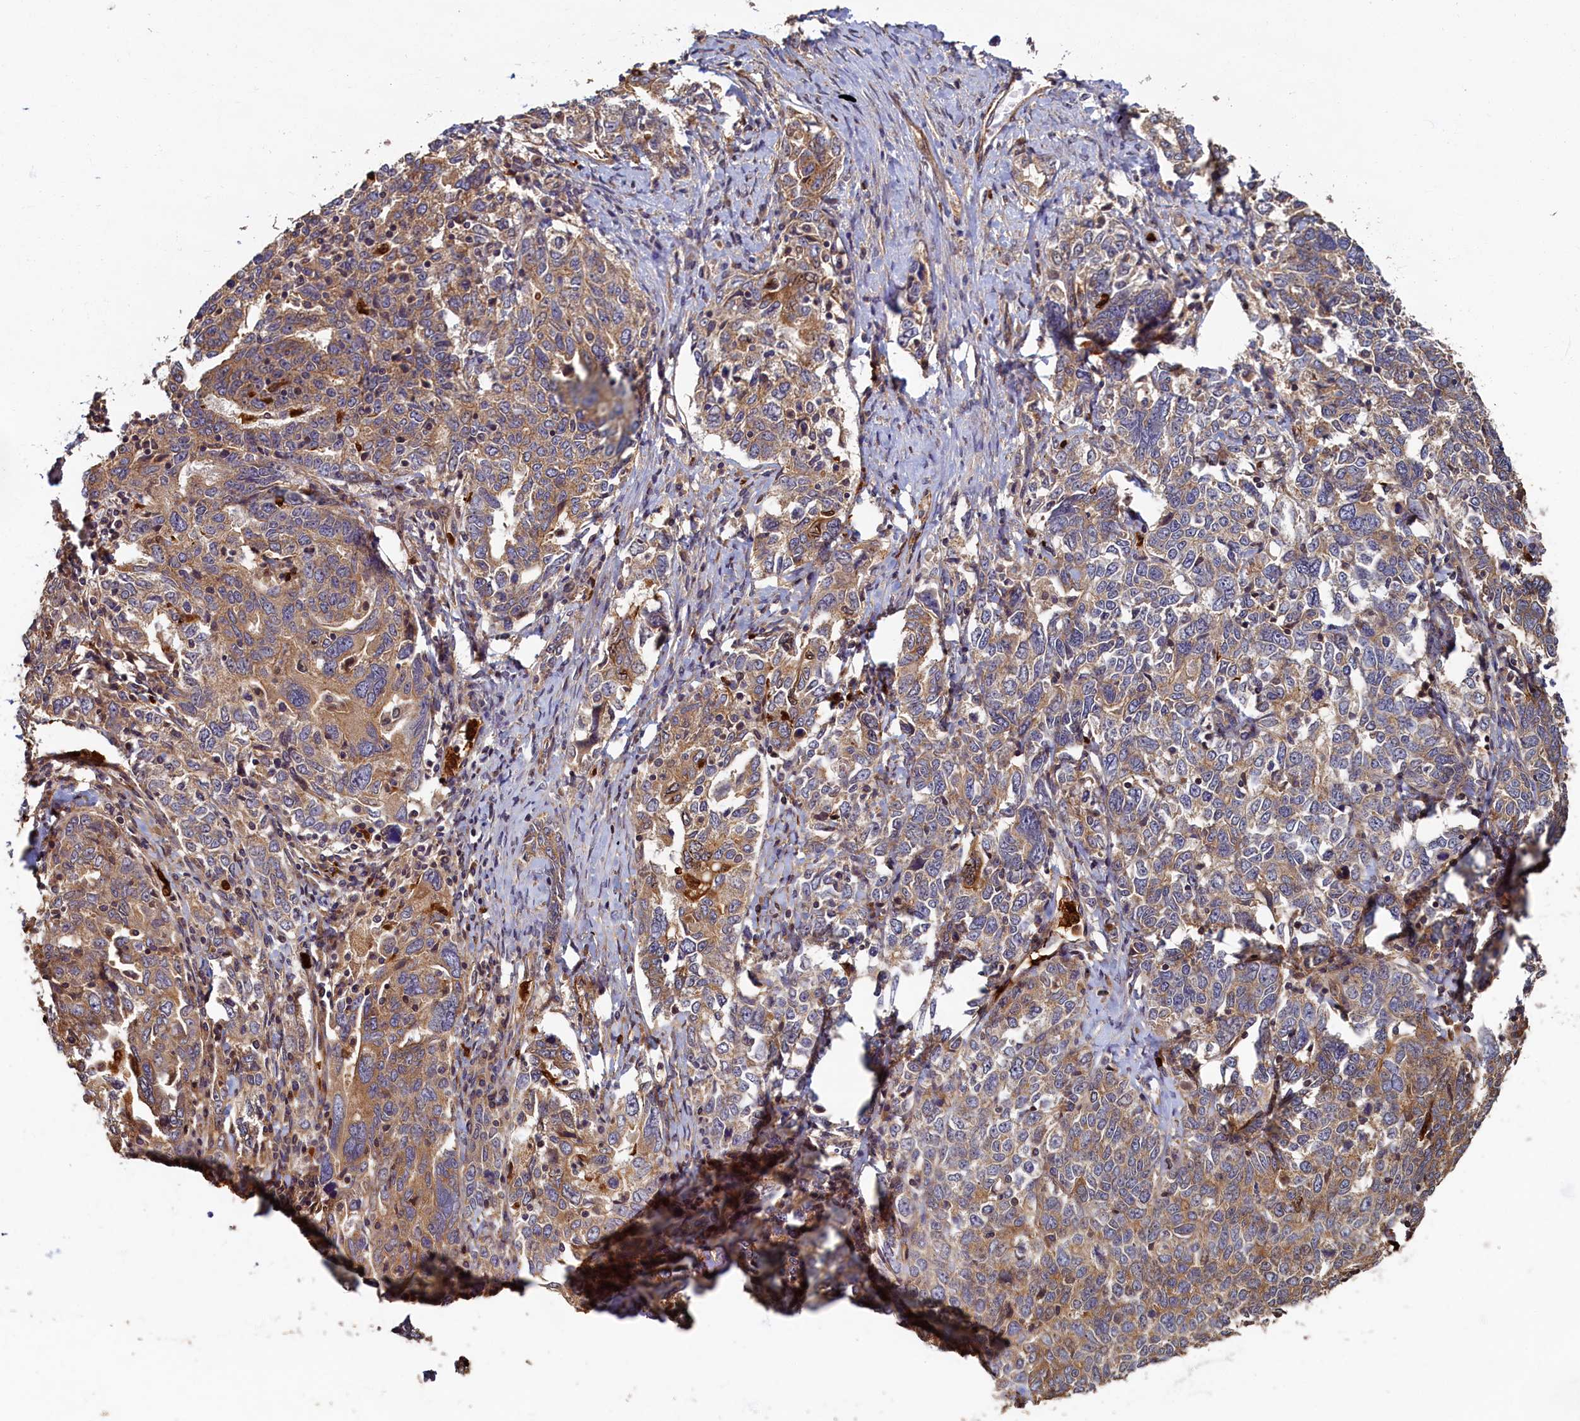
{"staining": {"intensity": "moderate", "quantity": ">75%", "location": "cytoplasmic/membranous"}, "tissue": "ovarian cancer", "cell_type": "Tumor cells", "image_type": "cancer", "snomed": [{"axis": "morphology", "description": "Carcinoma, endometroid"}, {"axis": "topography", "description": "Ovary"}], "caption": "Moderate cytoplasmic/membranous expression for a protein is seen in approximately >75% of tumor cells of ovarian cancer (endometroid carcinoma) using immunohistochemistry (IHC).", "gene": "CCDC102B", "patient": {"sex": "female", "age": 62}}